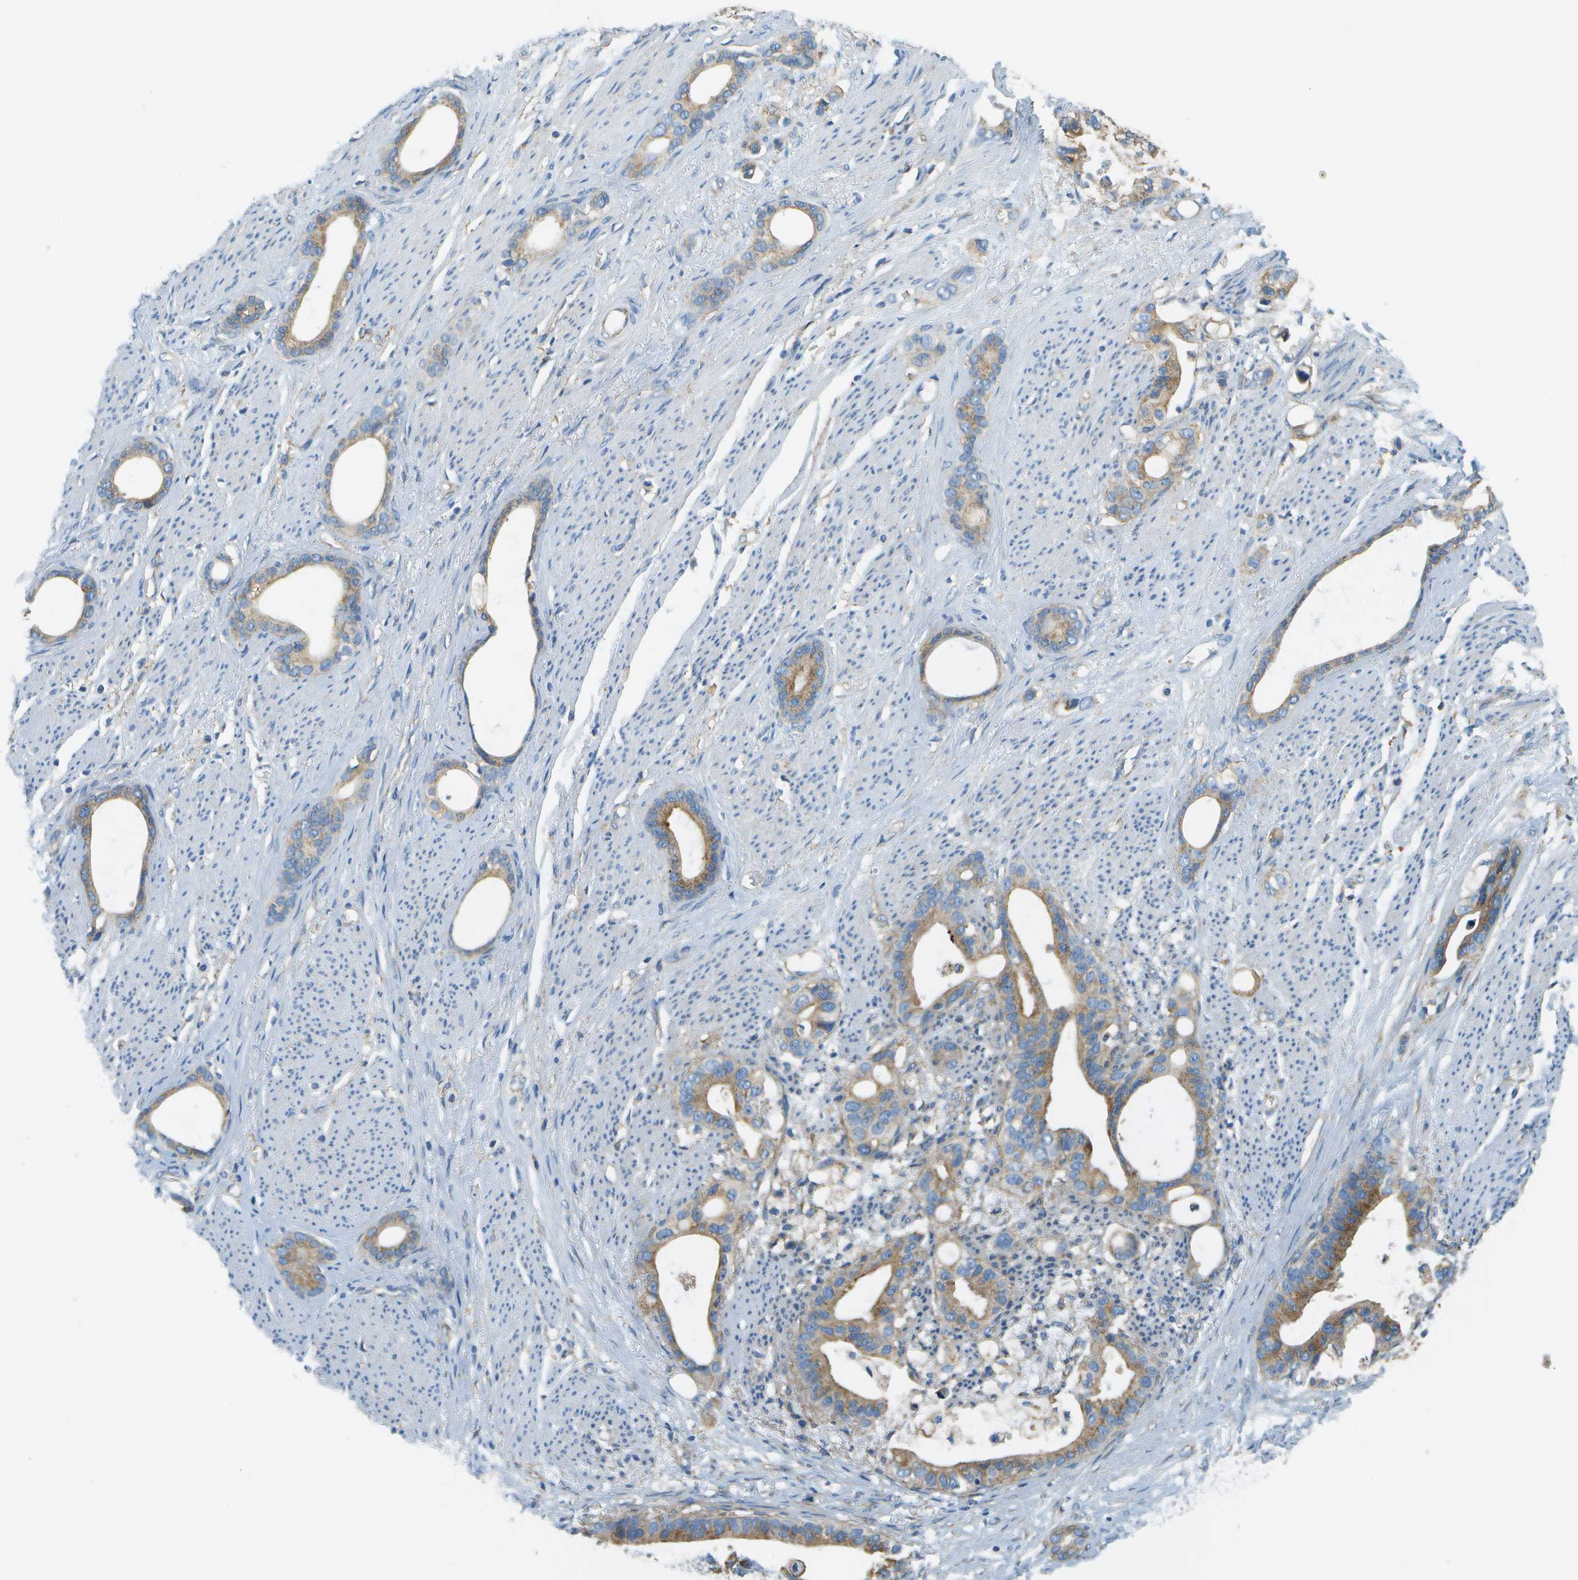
{"staining": {"intensity": "moderate", "quantity": ">75%", "location": "cytoplasmic/membranous"}, "tissue": "stomach cancer", "cell_type": "Tumor cells", "image_type": "cancer", "snomed": [{"axis": "morphology", "description": "Adenocarcinoma, NOS"}, {"axis": "topography", "description": "Stomach"}], "caption": "The histopathology image shows staining of stomach adenocarcinoma, revealing moderate cytoplasmic/membranous protein expression (brown color) within tumor cells. The staining was performed using DAB (3,3'-diaminobenzidine) to visualize the protein expression in brown, while the nuclei were stained in blue with hematoxylin (Magnification: 20x).", "gene": "CLTC", "patient": {"sex": "female", "age": 75}}